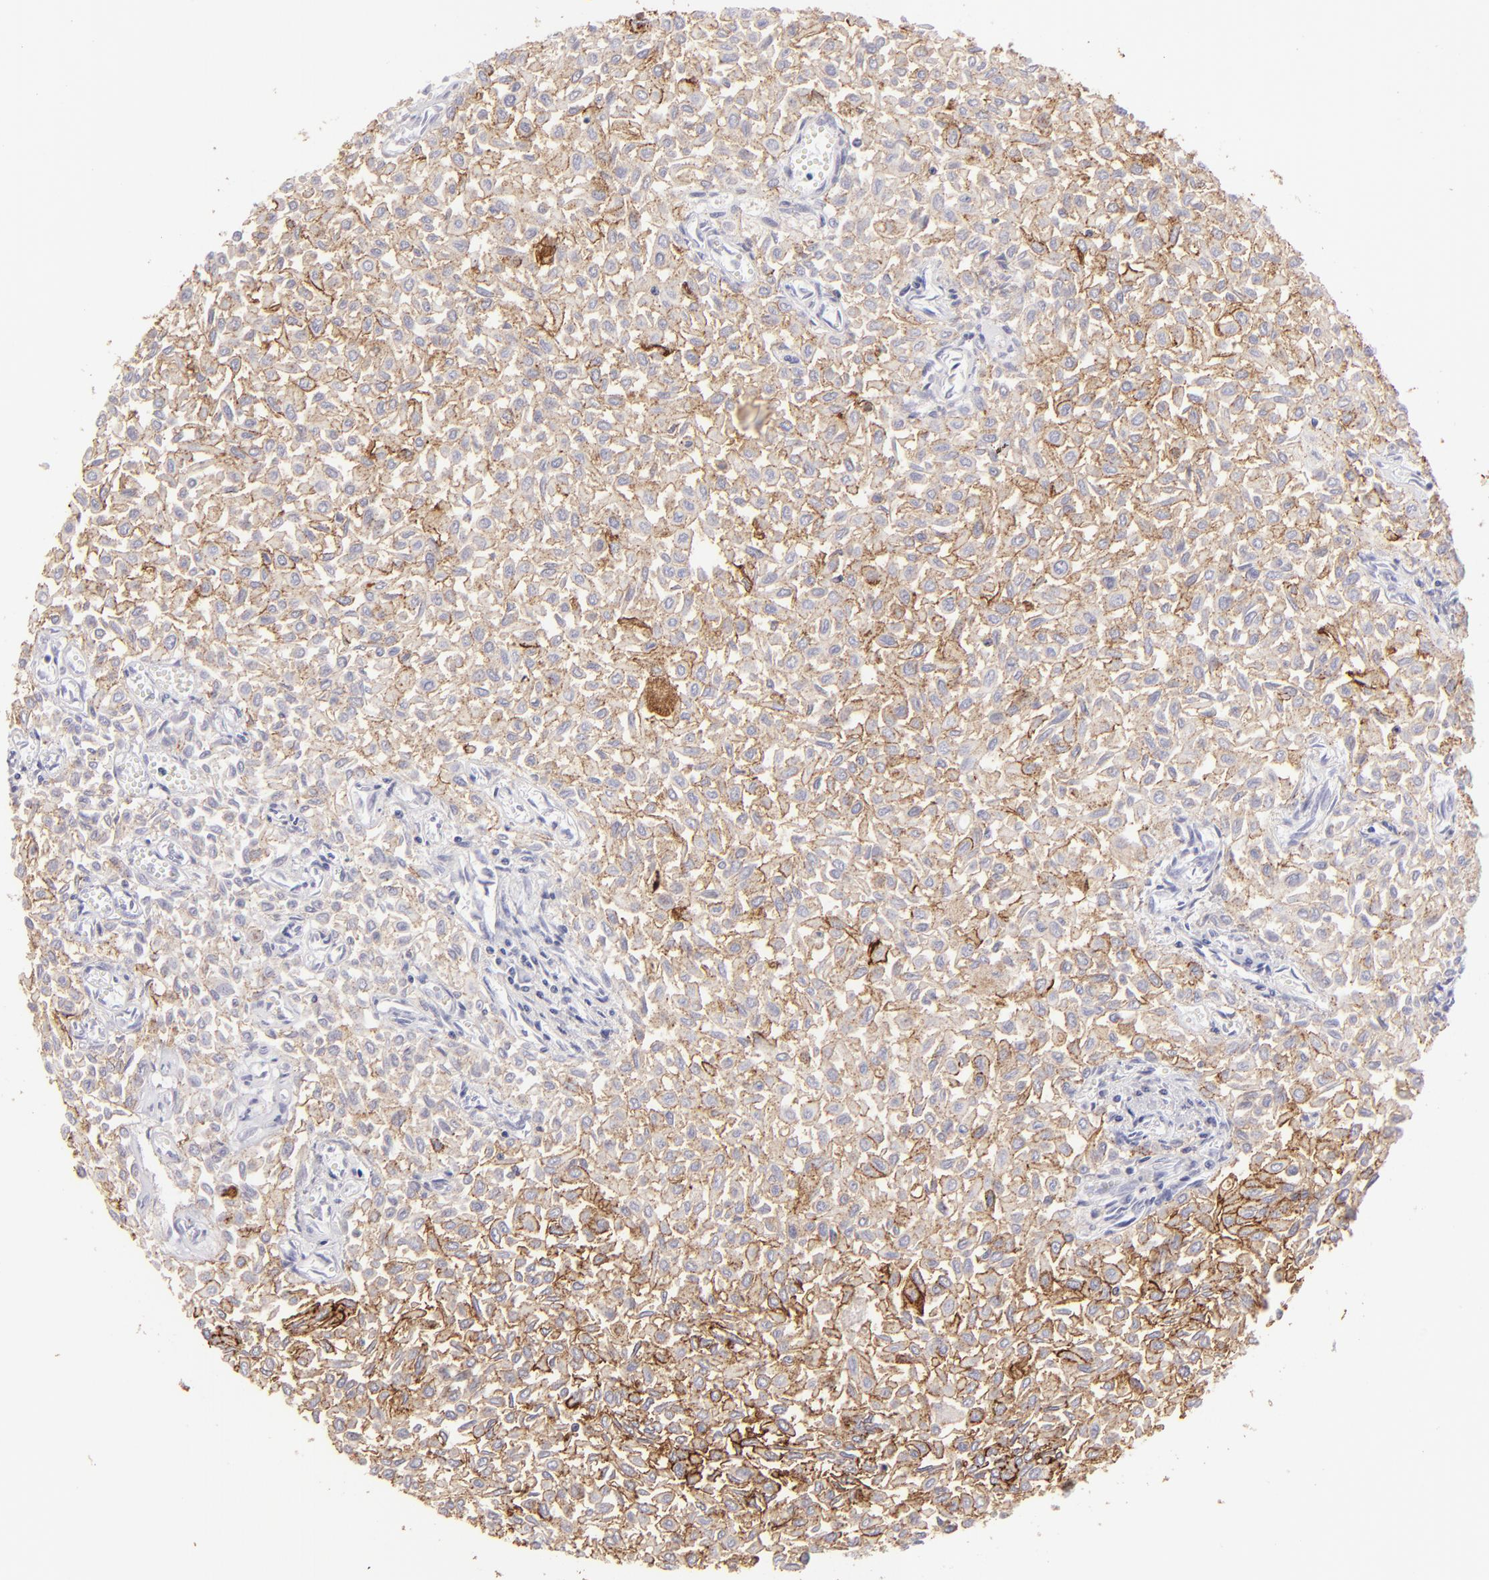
{"staining": {"intensity": "moderate", "quantity": ">75%", "location": "cytoplasmic/membranous"}, "tissue": "urothelial cancer", "cell_type": "Tumor cells", "image_type": "cancer", "snomed": [{"axis": "morphology", "description": "Urothelial carcinoma, Low grade"}, {"axis": "topography", "description": "Urinary bladder"}], "caption": "A histopathology image of low-grade urothelial carcinoma stained for a protein displays moderate cytoplasmic/membranous brown staining in tumor cells.", "gene": "CLDN4", "patient": {"sex": "male", "age": 64}}